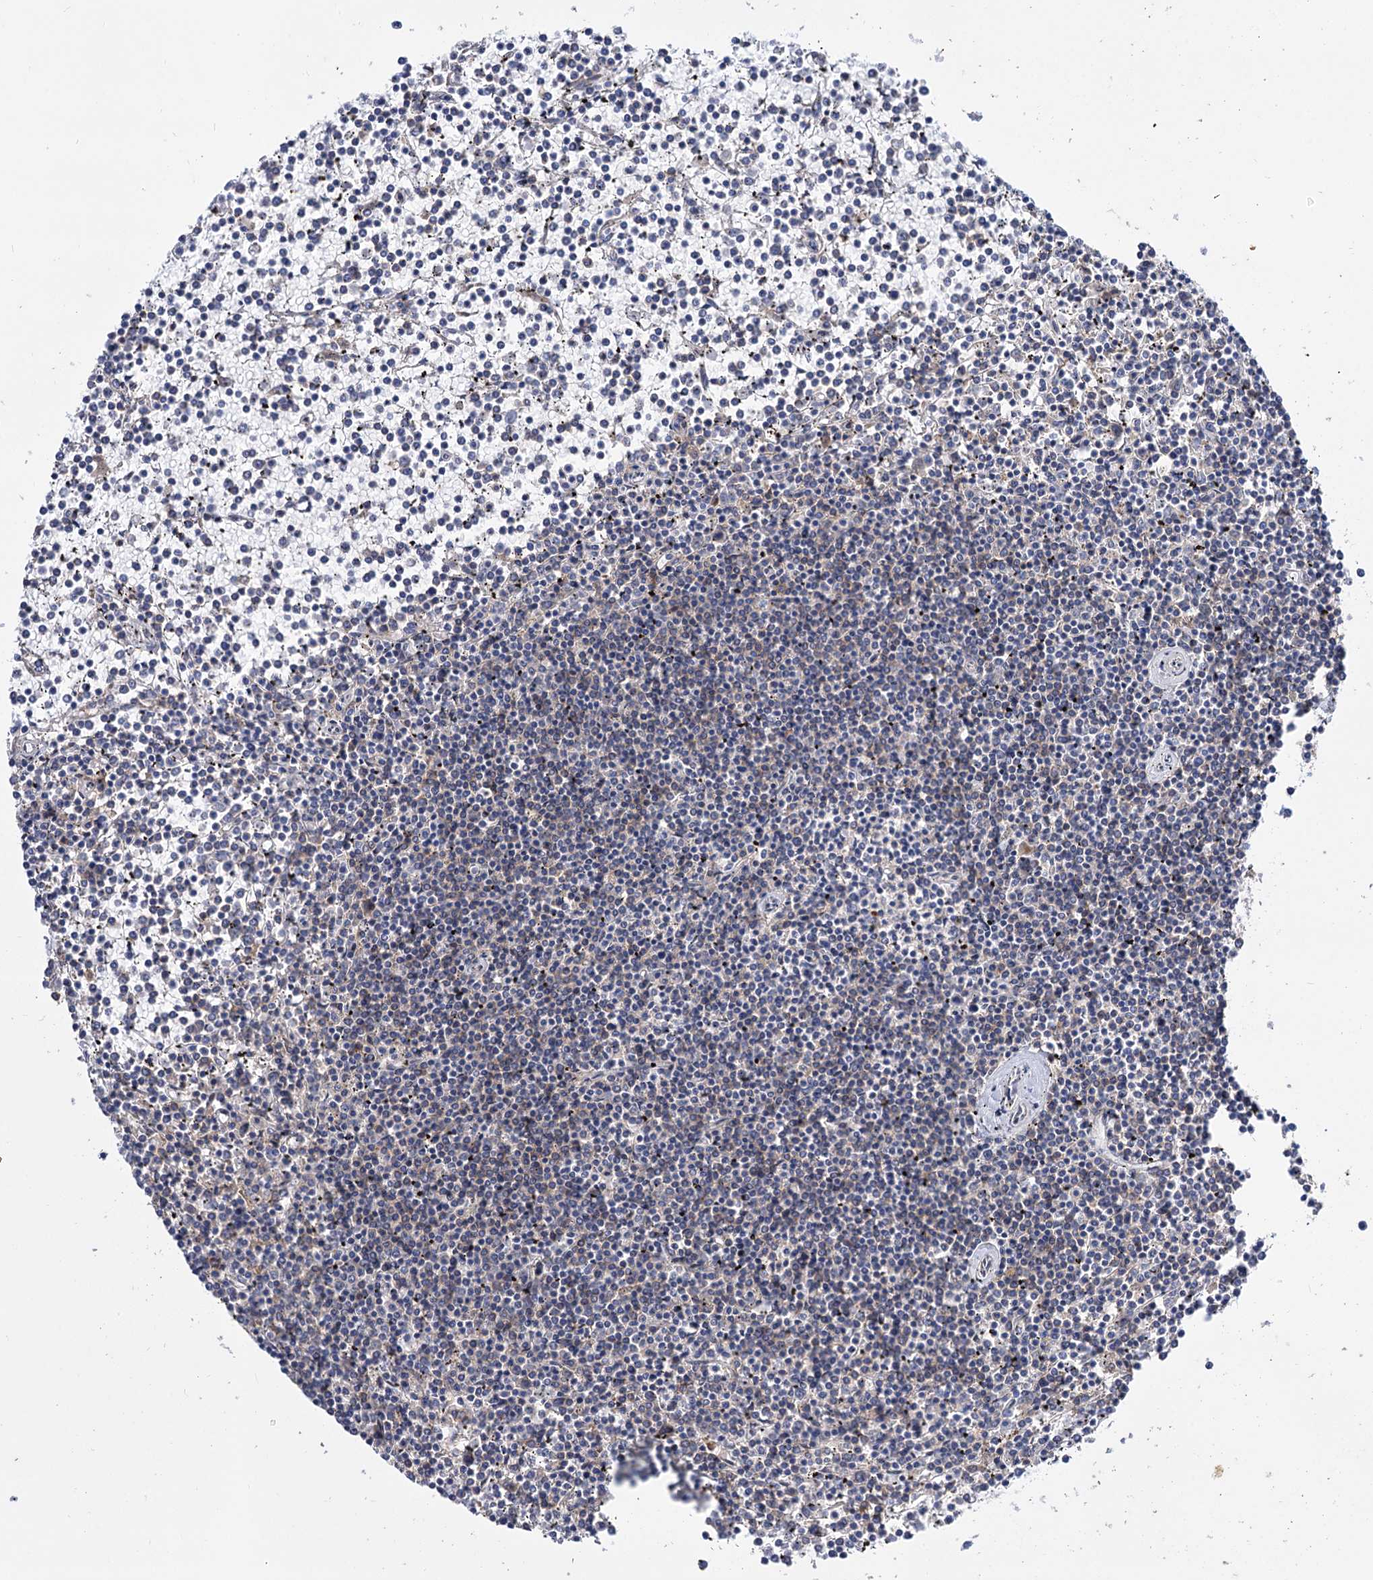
{"staining": {"intensity": "negative", "quantity": "none", "location": "none"}, "tissue": "lymphoma", "cell_type": "Tumor cells", "image_type": "cancer", "snomed": [{"axis": "morphology", "description": "Malignant lymphoma, non-Hodgkin's type, Low grade"}, {"axis": "topography", "description": "Spleen"}], "caption": "Tumor cells are negative for brown protein staining in malignant lymphoma, non-Hodgkin's type (low-grade). The staining was performed using DAB to visualize the protein expression in brown, while the nuclei were stained in blue with hematoxylin (Magnification: 20x).", "gene": "SEC24A", "patient": {"sex": "female", "age": 19}}